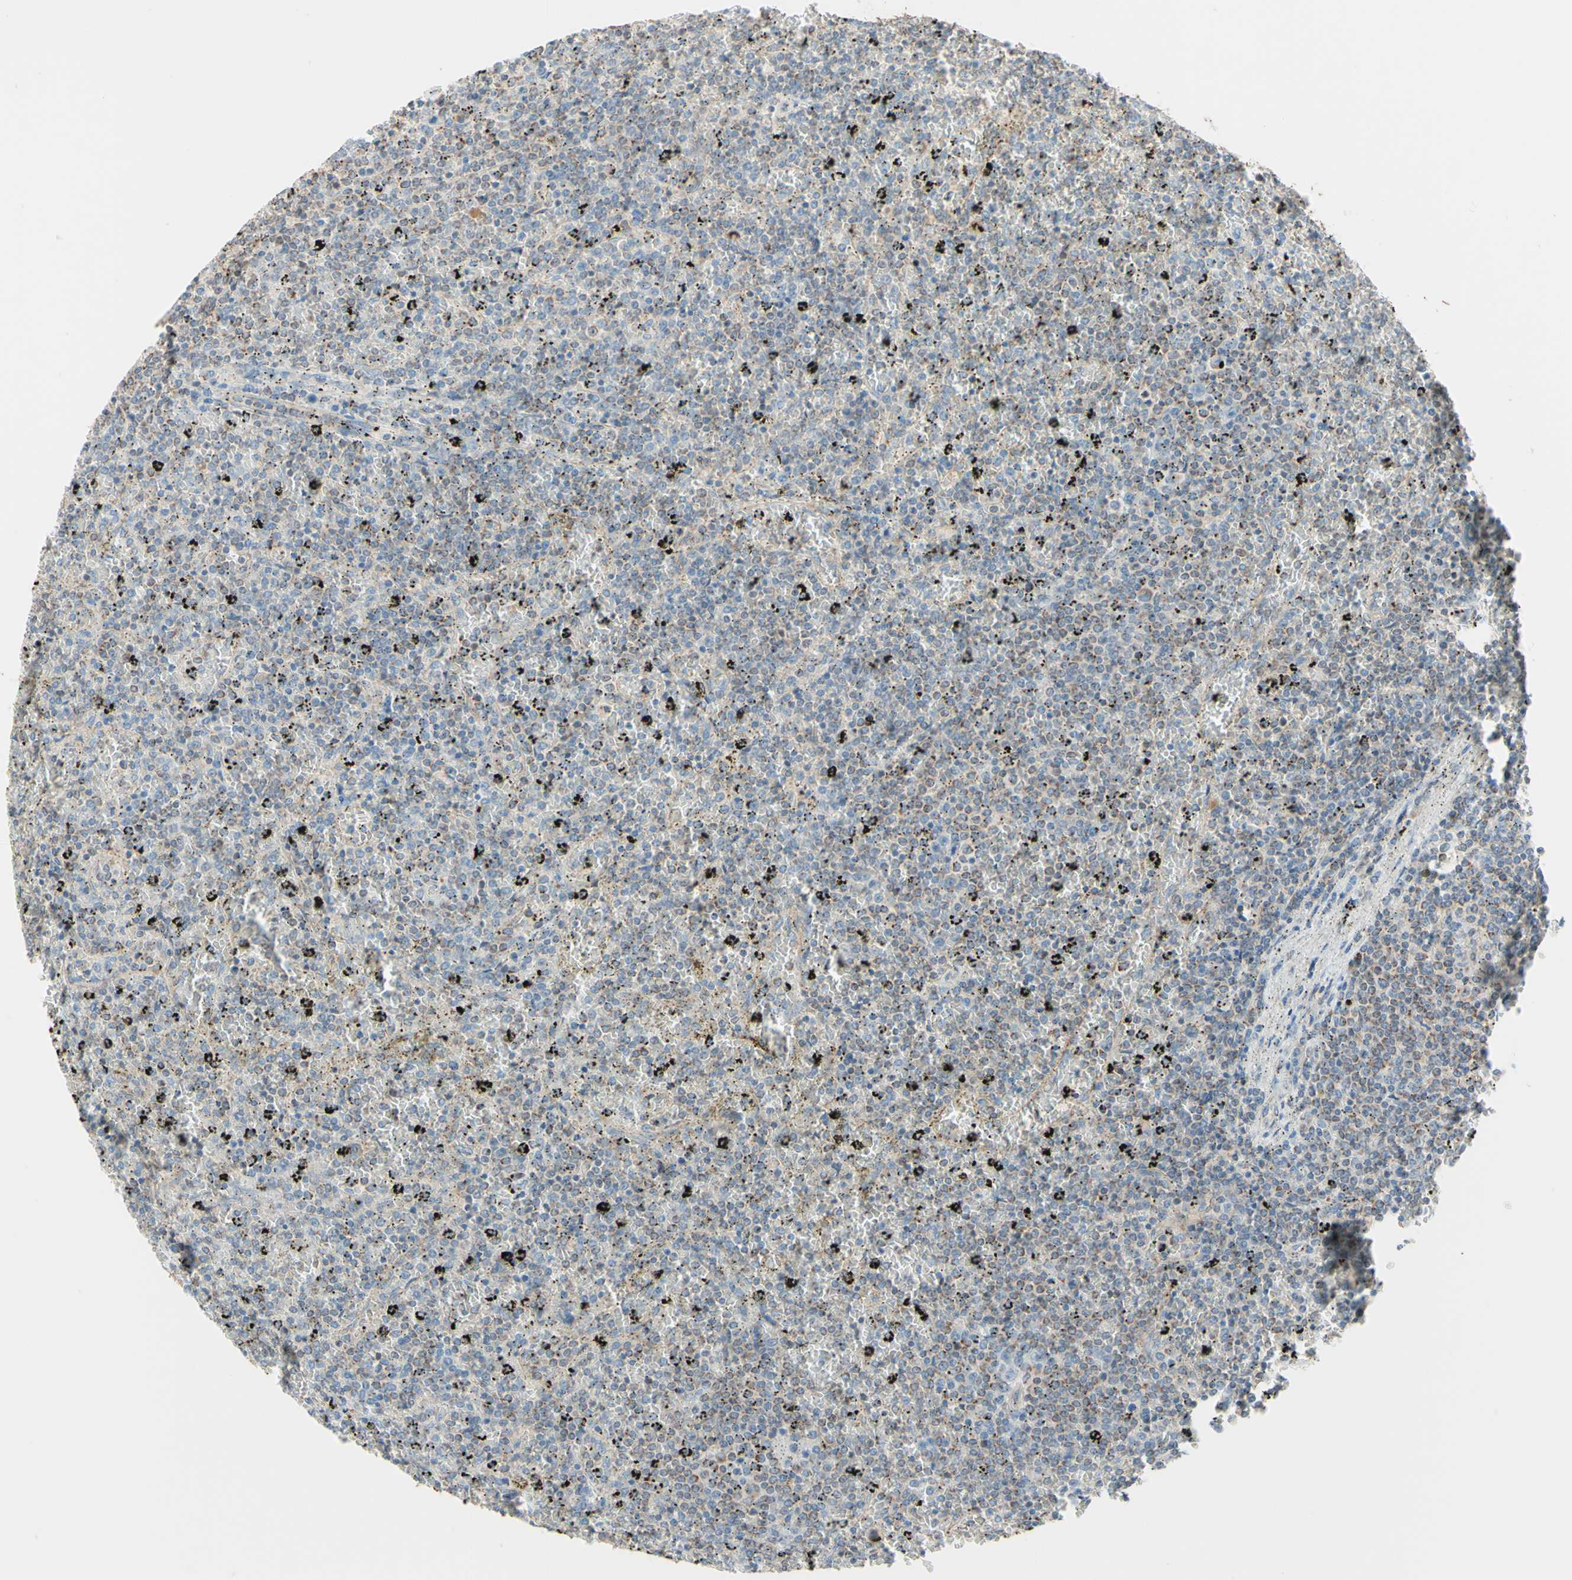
{"staining": {"intensity": "negative", "quantity": "none", "location": "none"}, "tissue": "lymphoma", "cell_type": "Tumor cells", "image_type": "cancer", "snomed": [{"axis": "morphology", "description": "Malignant lymphoma, non-Hodgkin's type, Low grade"}, {"axis": "topography", "description": "Spleen"}], "caption": "Photomicrograph shows no protein staining in tumor cells of low-grade malignant lymphoma, non-Hodgkin's type tissue.", "gene": "ARMC10", "patient": {"sex": "female", "age": 77}}